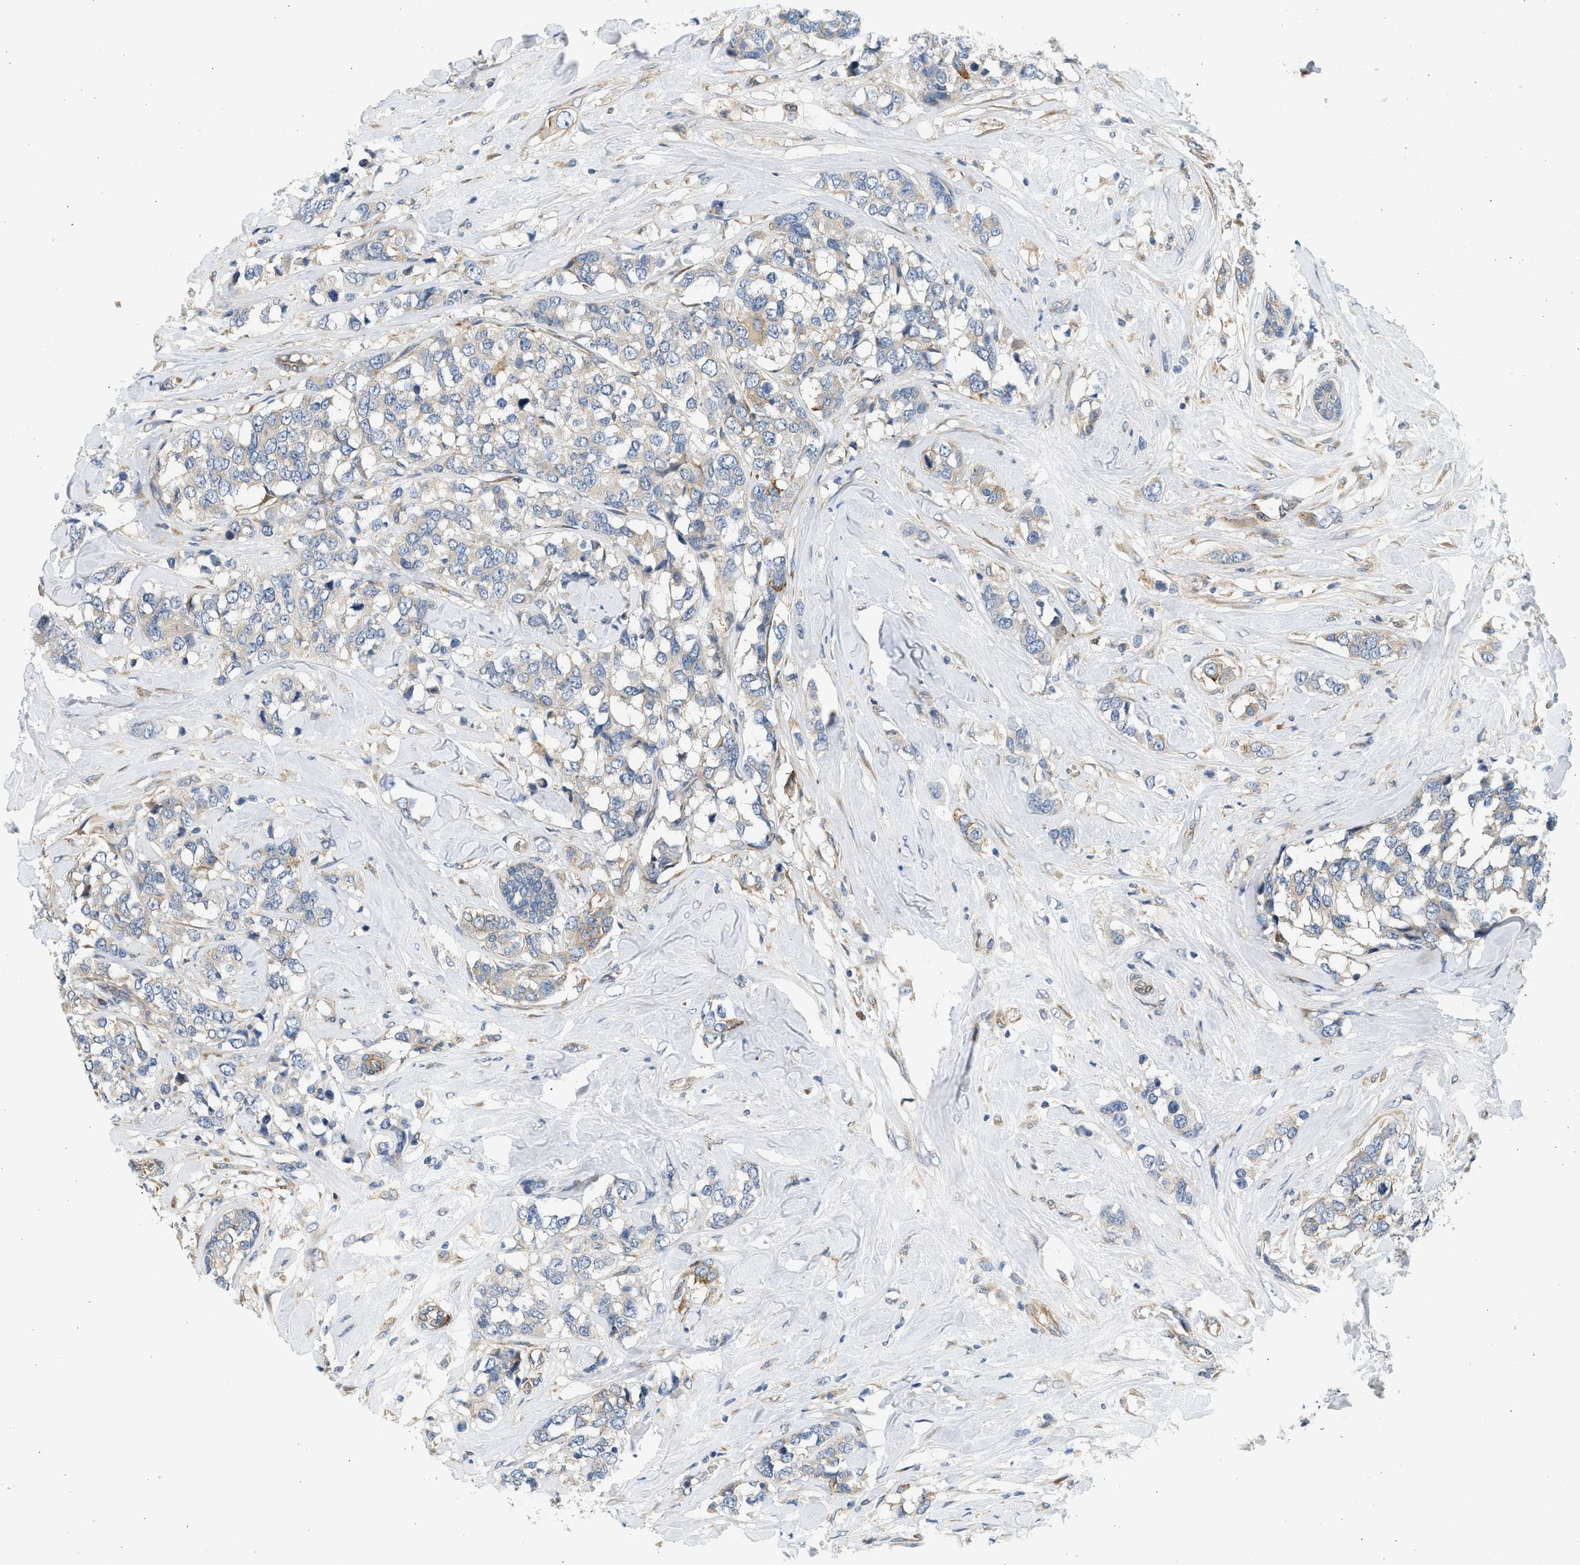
{"staining": {"intensity": "weak", "quantity": "25%-75%", "location": "cytoplasmic/membranous"}, "tissue": "breast cancer", "cell_type": "Tumor cells", "image_type": "cancer", "snomed": [{"axis": "morphology", "description": "Lobular carcinoma"}, {"axis": "topography", "description": "Breast"}], "caption": "Immunohistochemical staining of breast cancer exhibits weak cytoplasmic/membranous protein staining in about 25%-75% of tumor cells. (DAB IHC with brightfield microscopy, high magnification).", "gene": "KDELR2", "patient": {"sex": "female", "age": 59}}